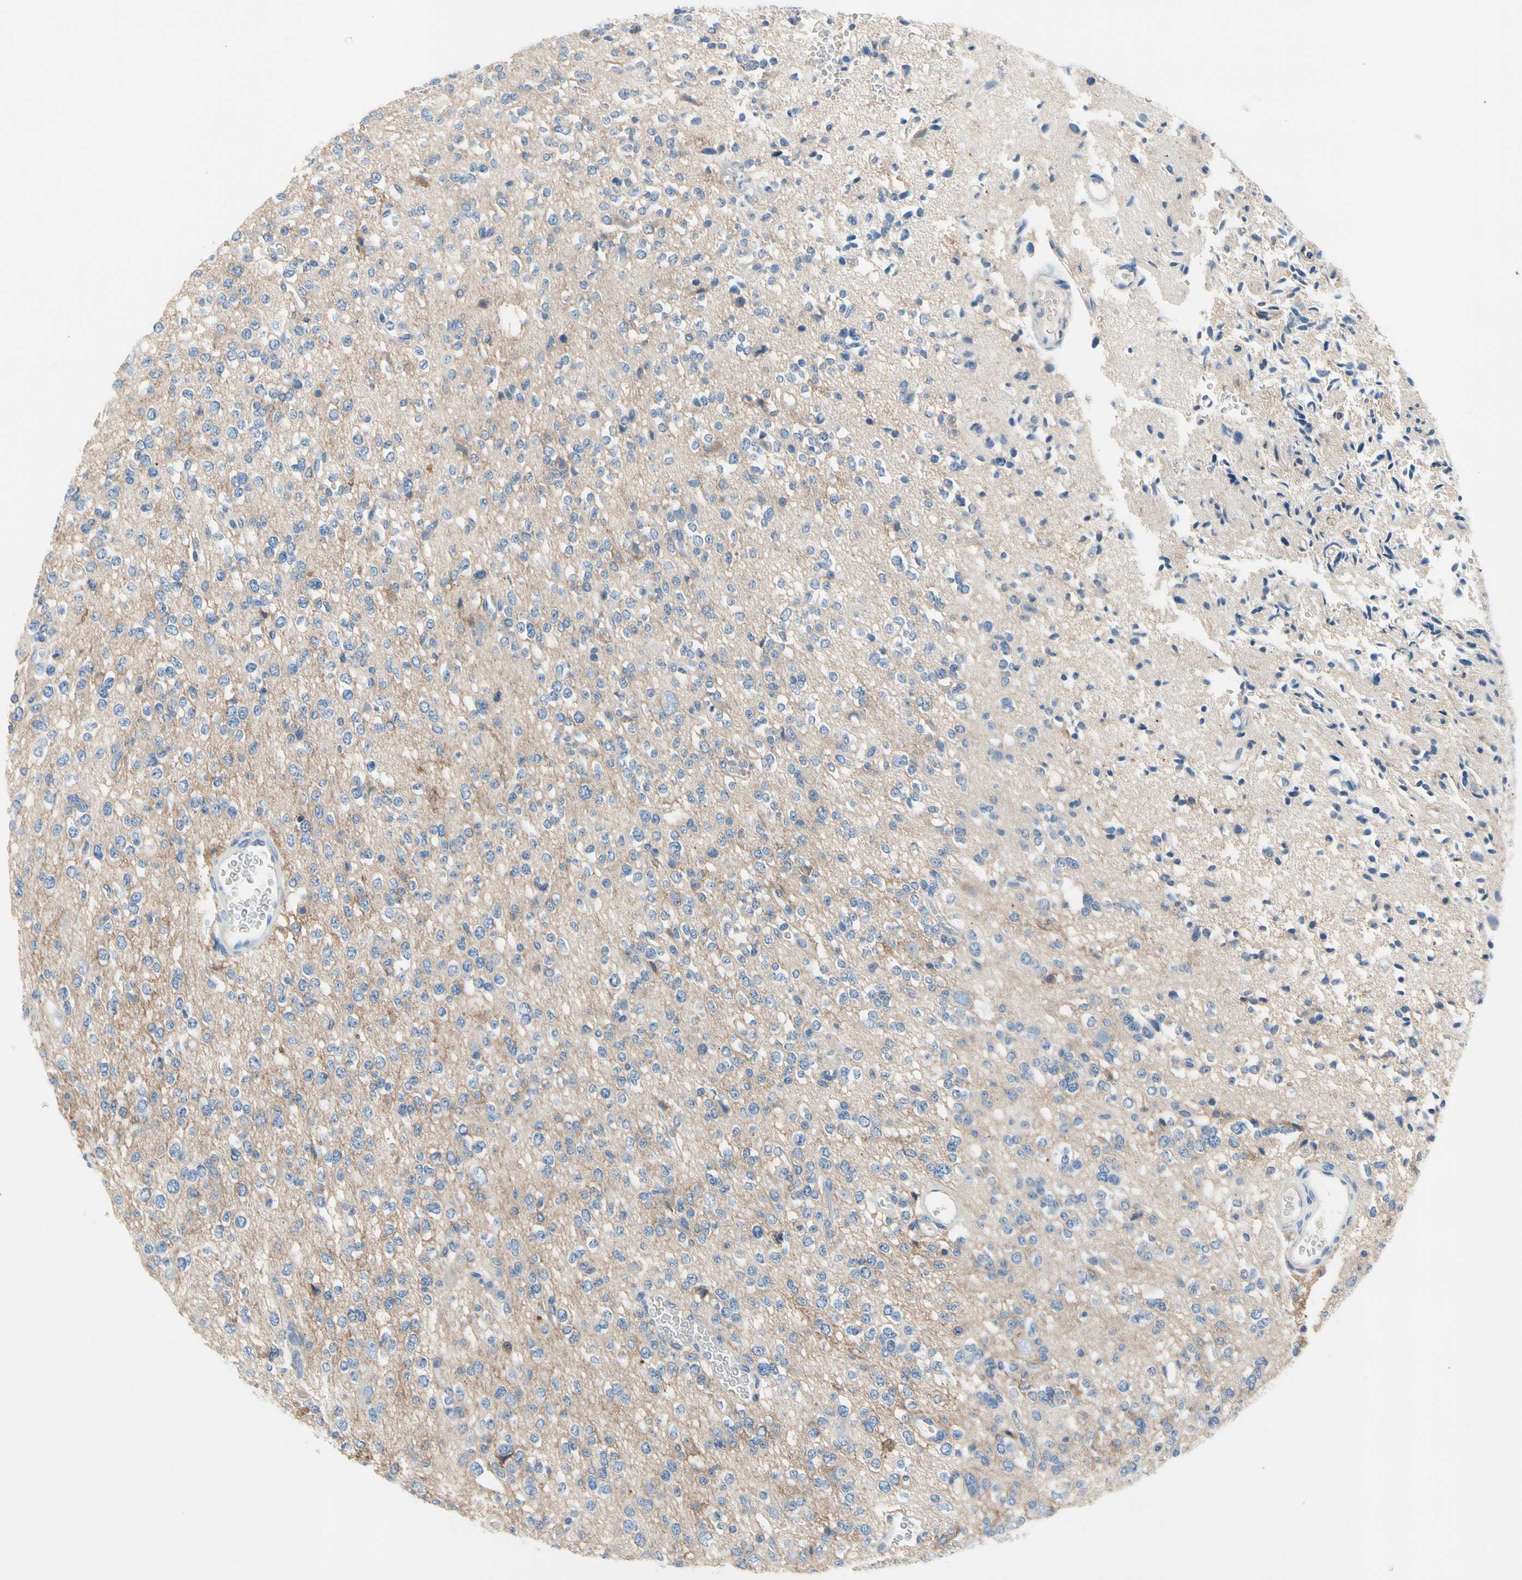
{"staining": {"intensity": "negative", "quantity": "none", "location": "none"}, "tissue": "glioma", "cell_type": "Tumor cells", "image_type": "cancer", "snomed": [{"axis": "morphology", "description": "Glioma, malignant, Low grade"}, {"axis": "topography", "description": "Brain"}], "caption": "There is no significant positivity in tumor cells of low-grade glioma (malignant).", "gene": "CA14", "patient": {"sex": "male", "age": 38}}